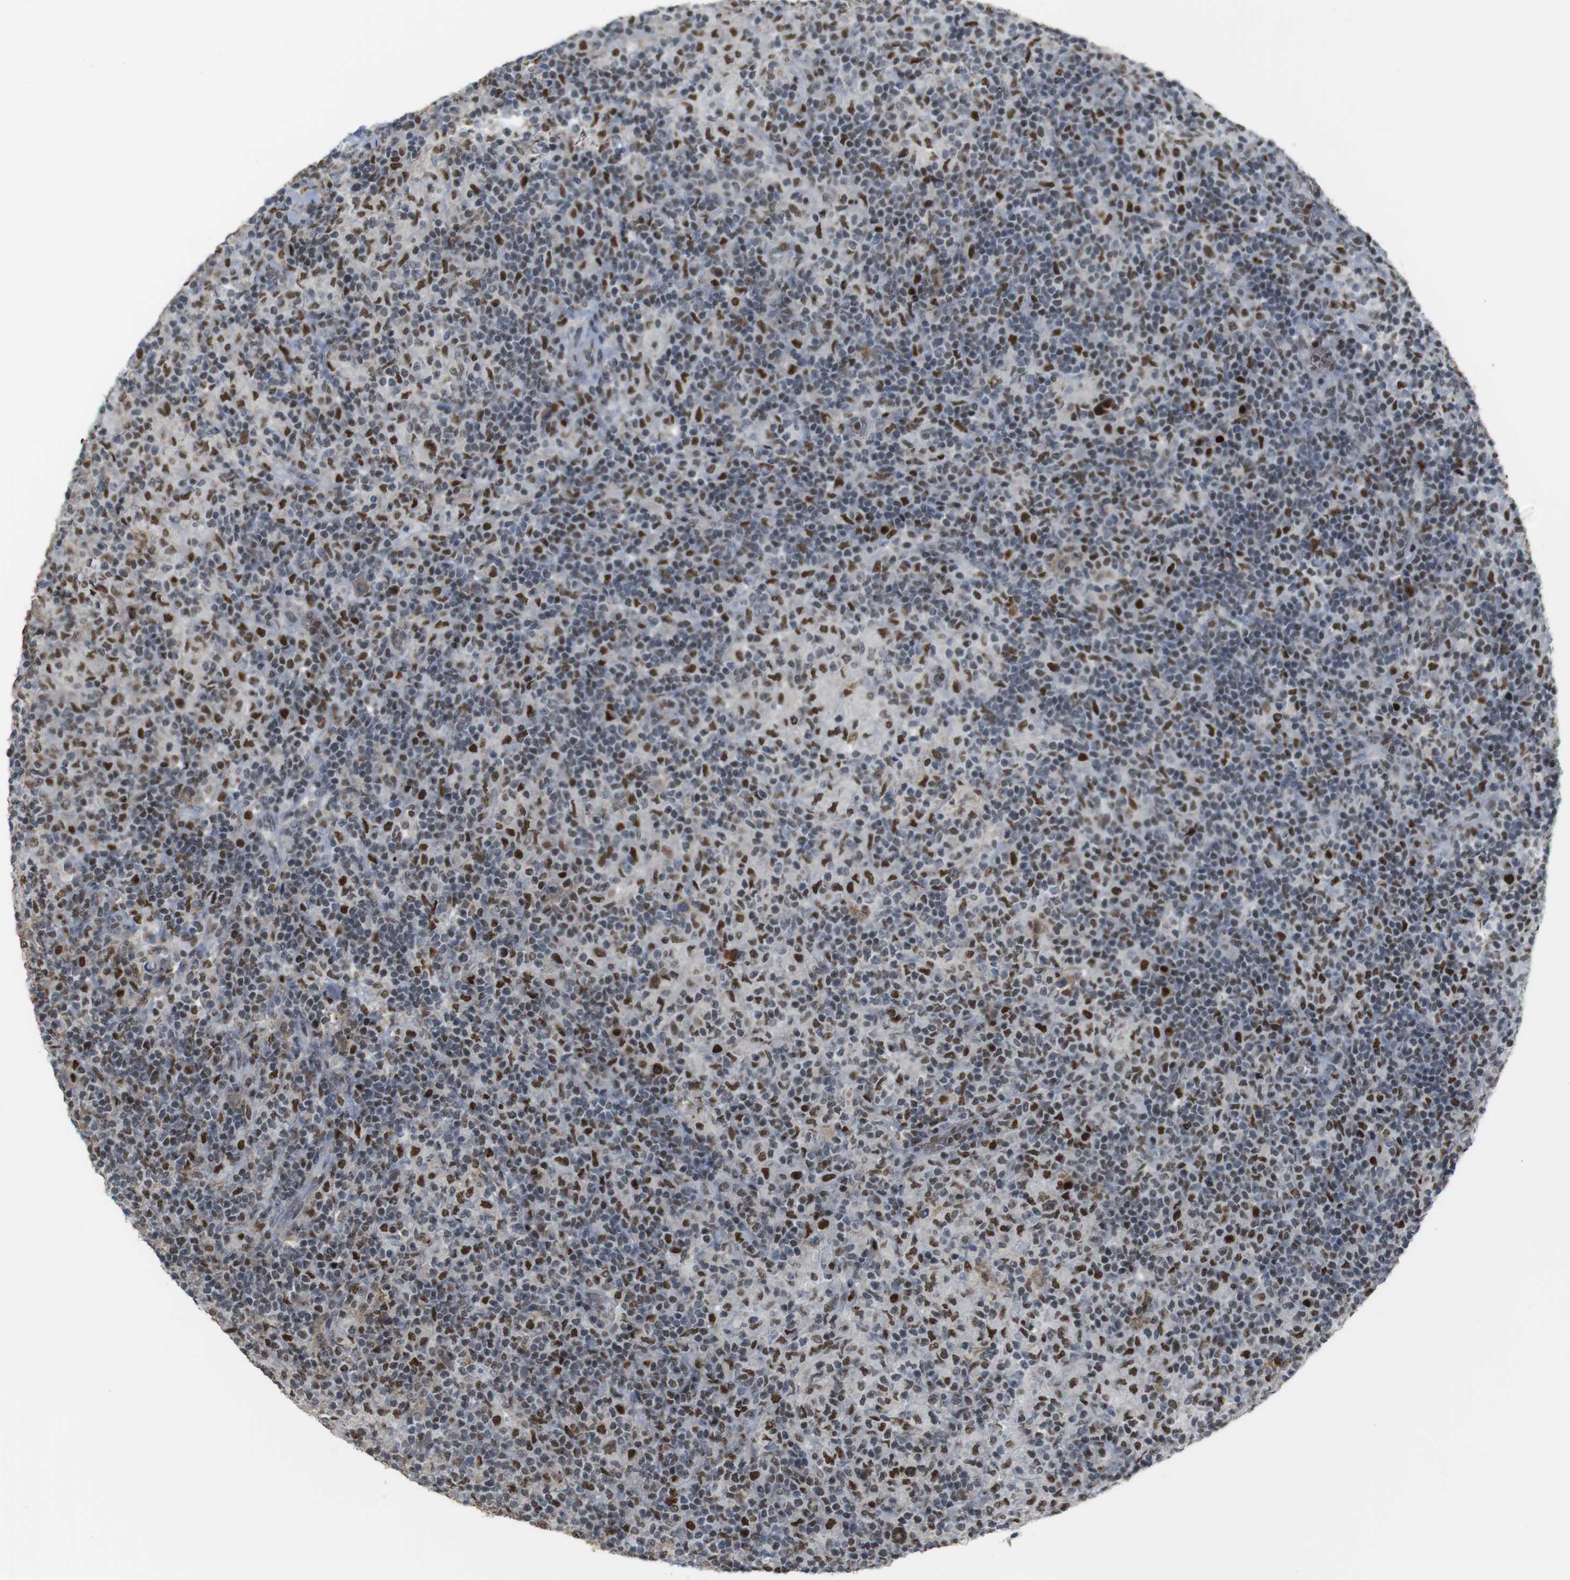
{"staining": {"intensity": "strong", "quantity": "25%-75%", "location": "nuclear"}, "tissue": "lymphoma", "cell_type": "Tumor cells", "image_type": "cancer", "snomed": [{"axis": "morphology", "description": "Hodgkin's disease, NOS"}, {"axis": "topography", "description": "Lymph node"}], "caption": "Immunohistochemistry (DAB (3,3'-diaminobenzidine)) staining of human Hodgkin's disease displays strong nuclear protein expression in about 25%-75% of tumor cells. The protein is stained brown, and the nuclei are stained in blue (DAB IHC with brightfield microscopy, high magnification).", "gene": "SUB1", "patient": {"sex": "male", "age": 70}}